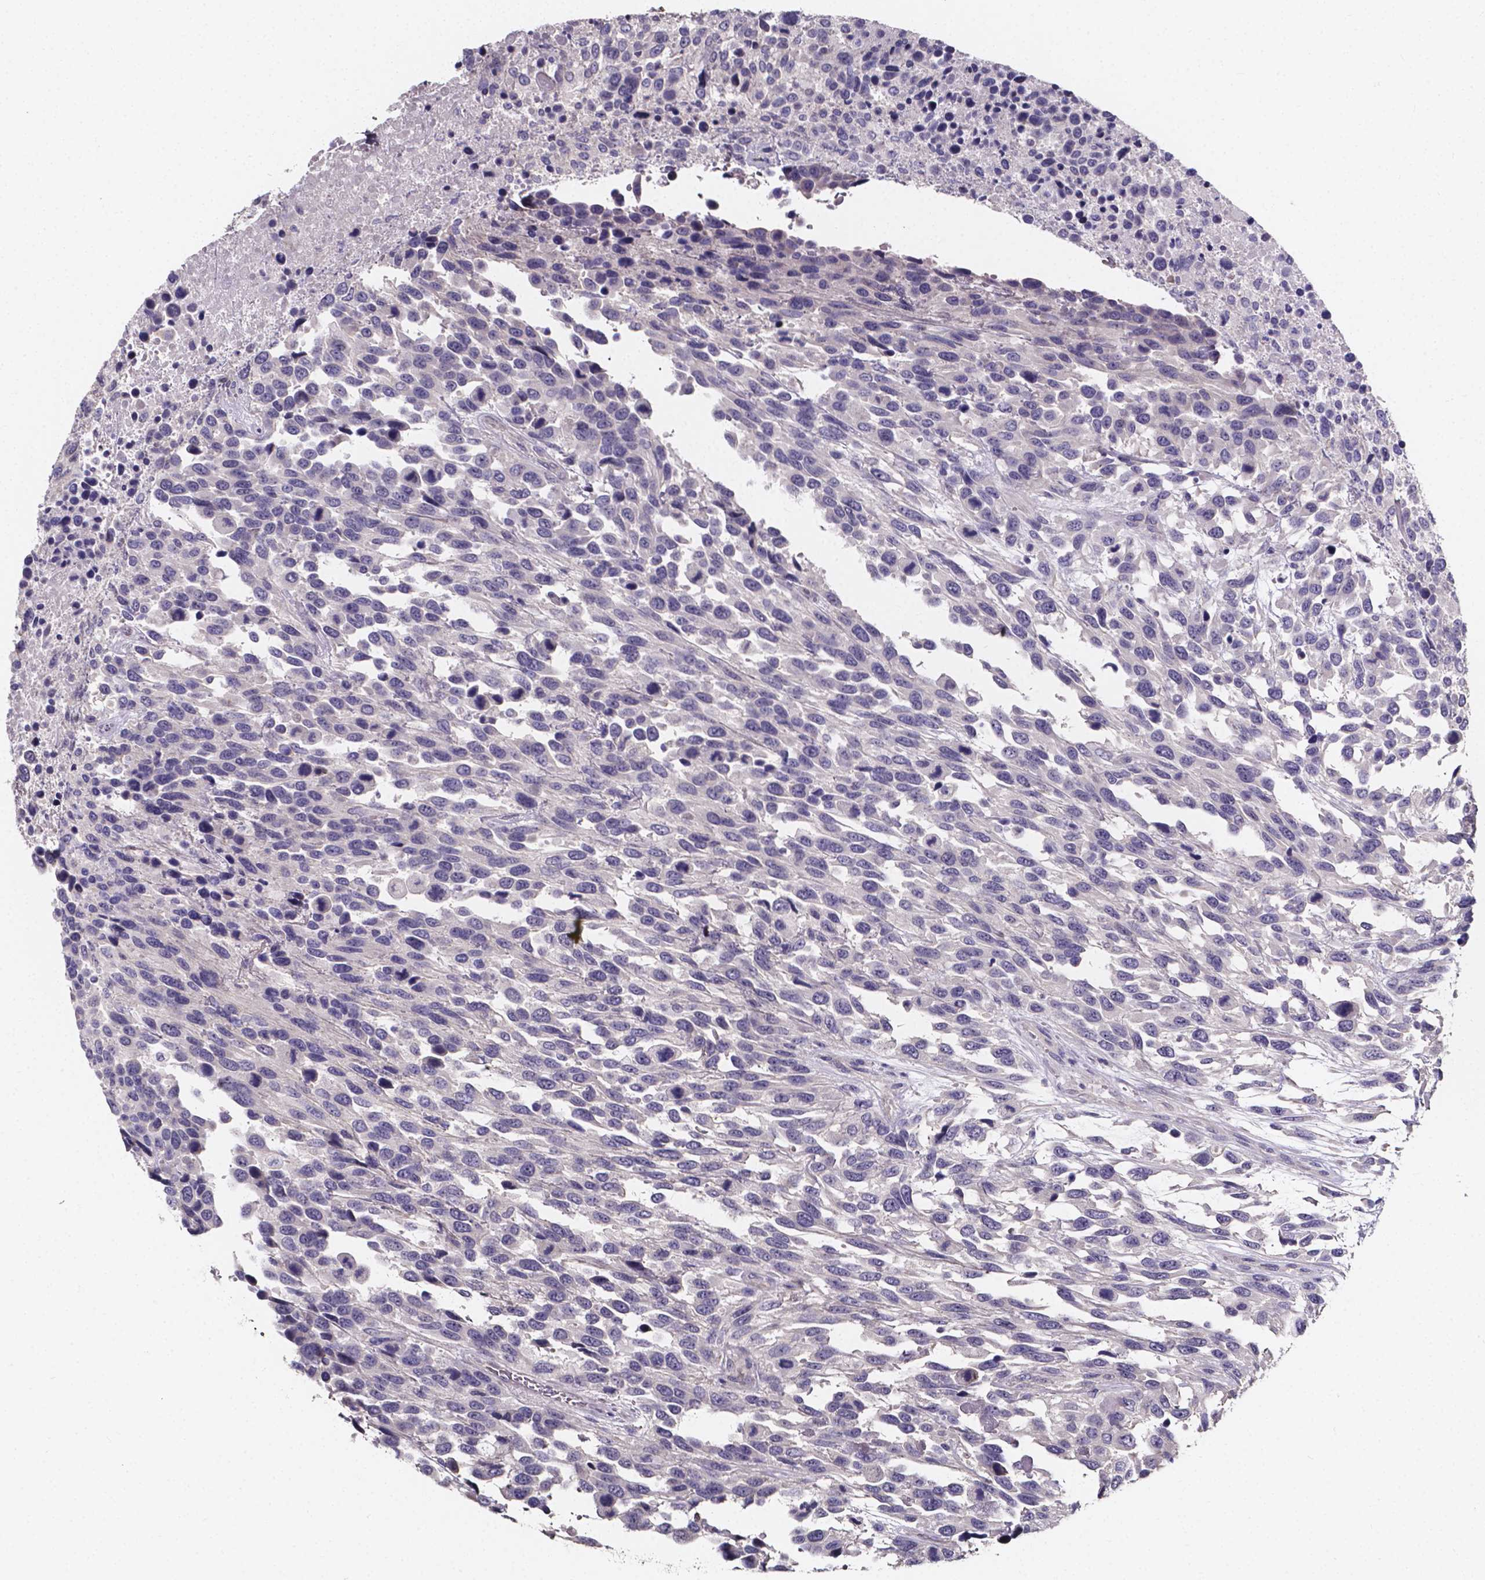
{"staining": {"intensity": "negative", "quantity": "none", "location": "none"}, "tissue": "urothelial cancer", "cell_type": "Tumor cells", "image_type": "cancer", "snomed": [{"axis": "morphology", "description": "Urothelial carcinoma, High grade"}, {"axis": "topography", "description": "Urinary bladder"}], "caption": "Tumor cells show no significant staining in high-grade urothelial carcinoma. (Stains: DAB (3,3'-diaminobenzidine) immunohistochemistry with hematoxylin counter stain, Microscopy: brightfield microscopy at high magnification).", "gene": "THEMIS", "patient": {"sex": "female", "age": 70}}